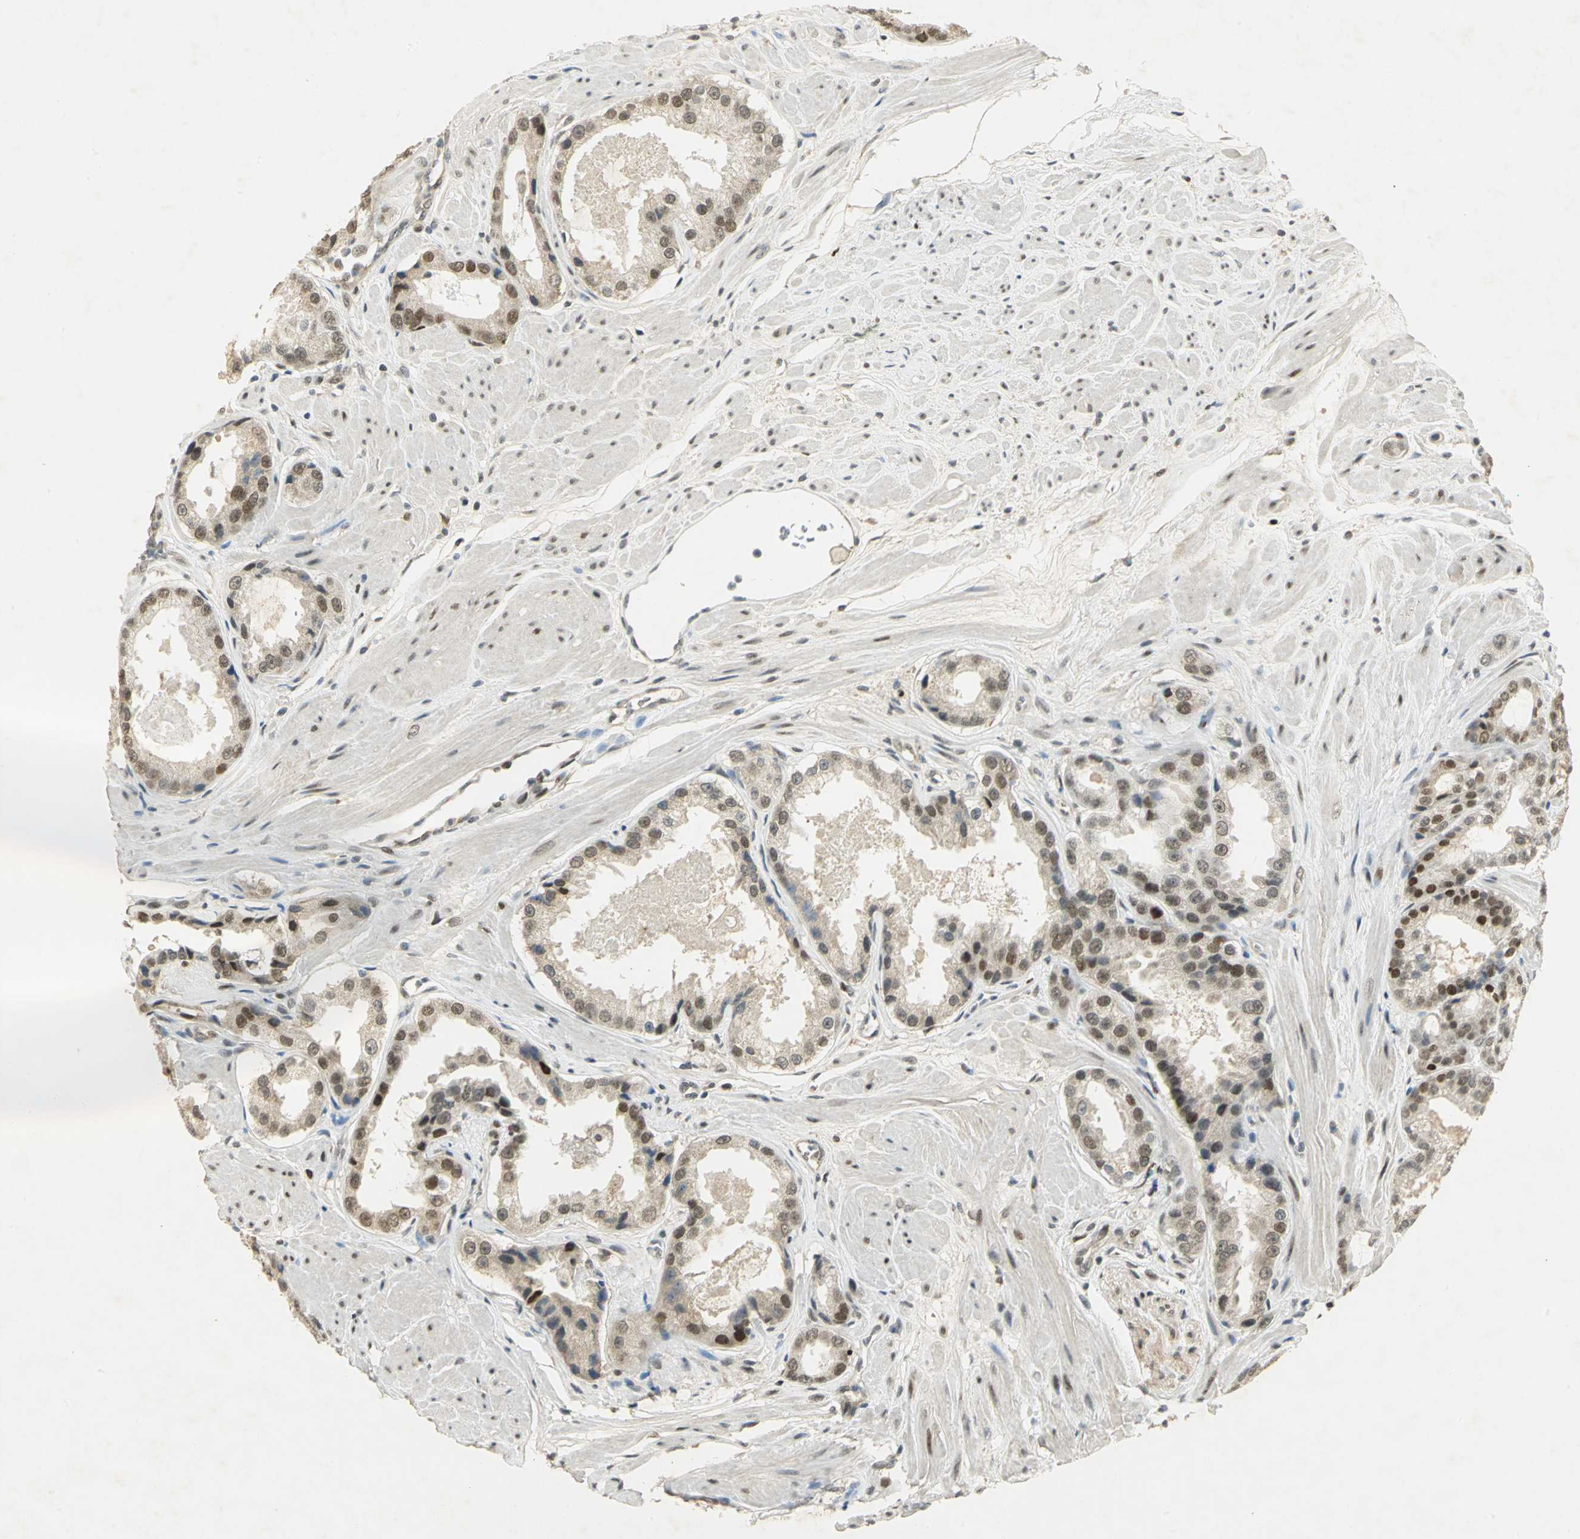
{"staining": {"intensity": "moderate", "quantity": ">75%", "location": "nuclear"}, "tissue": "prostate cancer", "cell_type": "Tumor cells", "image_type": "cancer", "snomed": [{"axis": "morphology", "description": "Adenocarcinoma, Medium grade"}, {"axis": "topography", "description": "Prostate"}], "caption": "This is an image of IHC staining of prostate cancer, which shows moderate expression in the nuclear of tumor cells.", "gene": "AK6", "patient": {"sex": "male", "age": 60}}